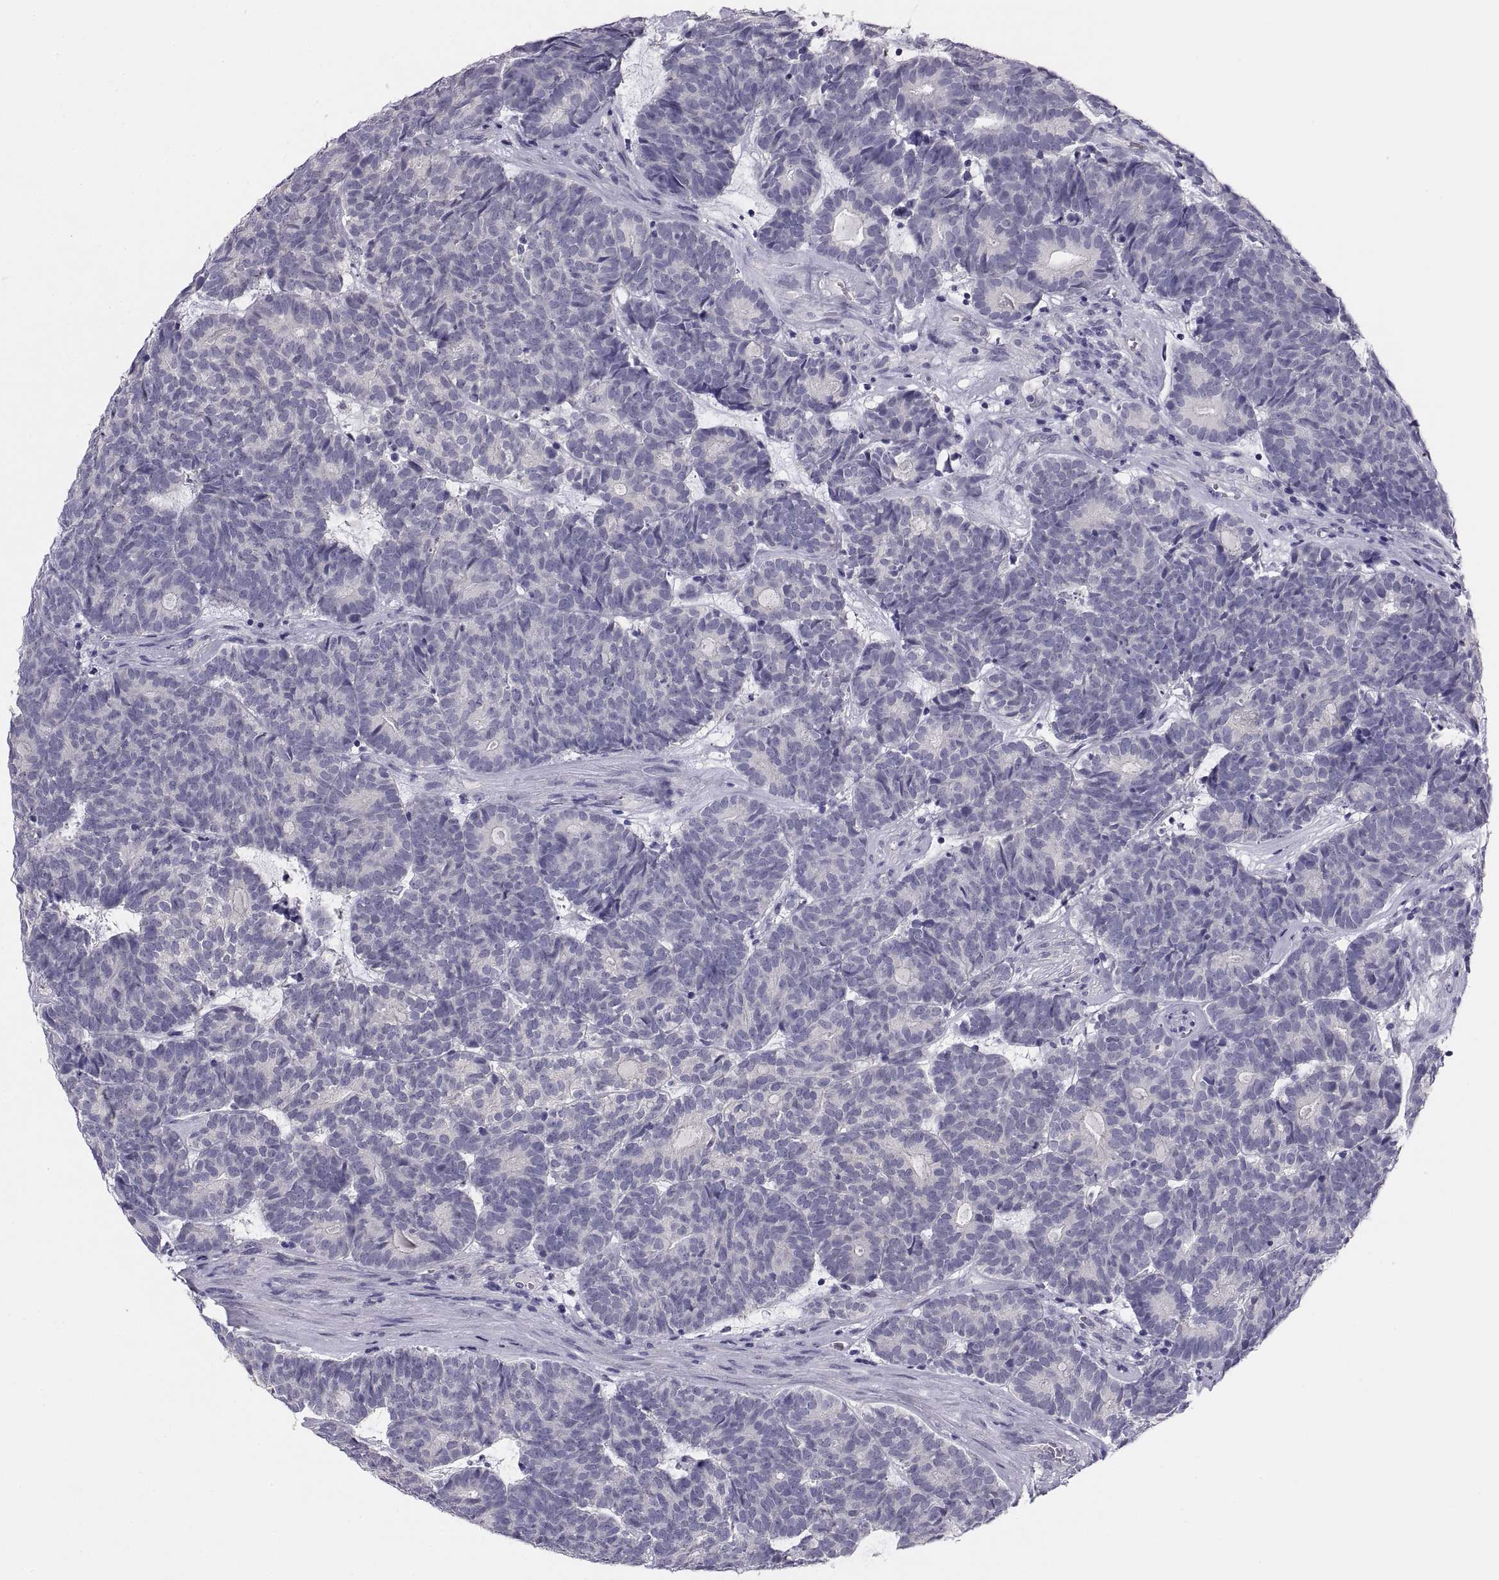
{"staining": {"intensity": "negative", "quantity": "none", "location": "none"}, "tissue": "head and neck cancer", "cell_type": "Tumor cells", "image_type": "cancer", "snomed": [{"axis": "morphology", "description": "Adenocarcinoma, NOS"}, {"axis": "topography", "description": "Head-Neck"}], "caption": "High magnification brightfield microscopy of head and neck cancer stained with DAB (brown) and counterstained with hematoxylin (blue): tumor cells show no significant expression.", "gene": "STRC", "patient": {"sex": "female", "age": 81}}